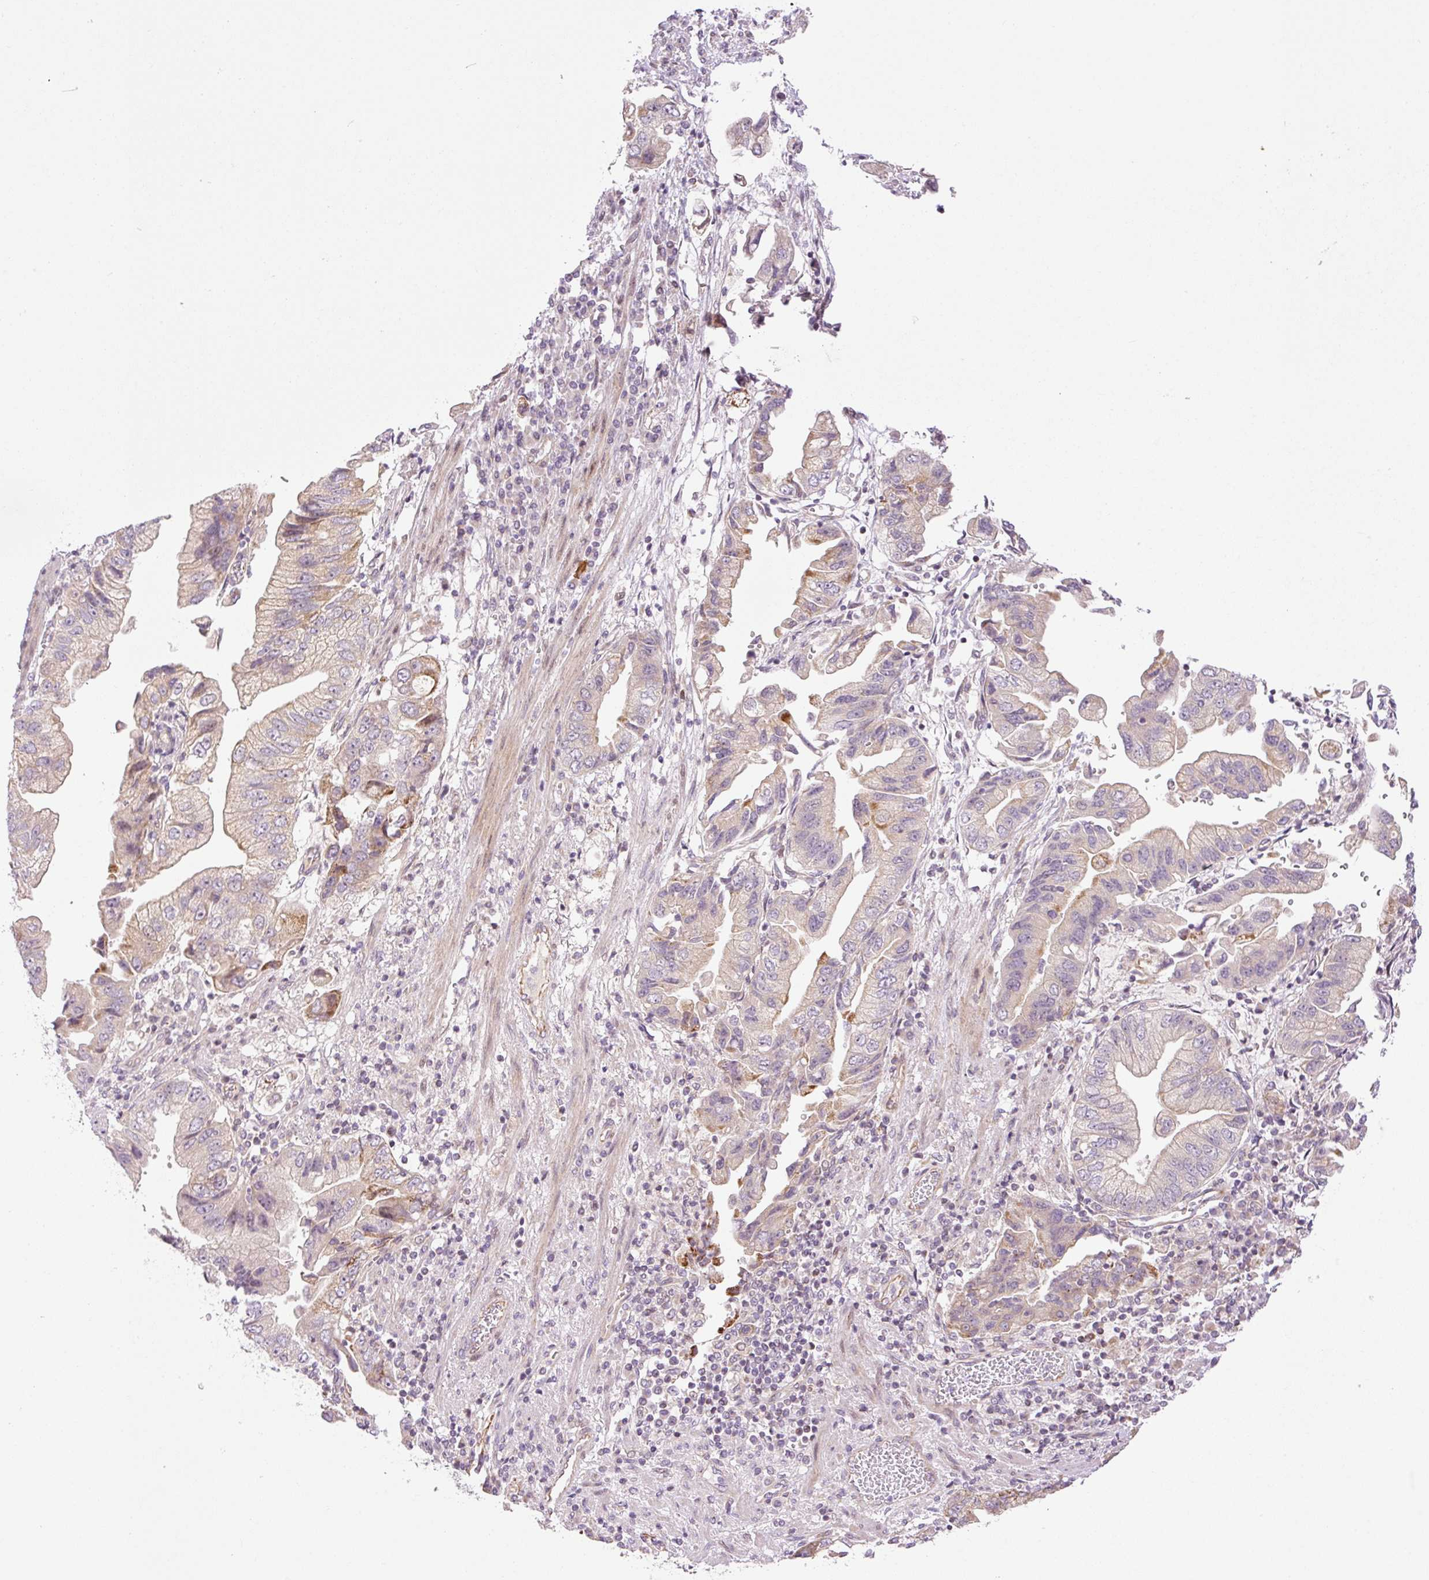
{"staining": {"intensity": "moderate", "quantity": "<25%", "location": "cytoplasmic/membranous"}, "tissue": "stomach cancer", "cell_type": "Tumor cells", "image_type": "cancer", "snomed": [{"axis": "morphology", "description": "Adenocarcinoma, NOS"}, {"axis": "topography", "description": "Stomach"}], "caption": "Human stomach cancer (adenocarcinoma) stained with a brown dye shows moderate cytoplasmic/membranous positive expression in approximately <25% of tumor cells.", "gene": "ZNF394", "patient": {"sex": "male", "age": 62}}